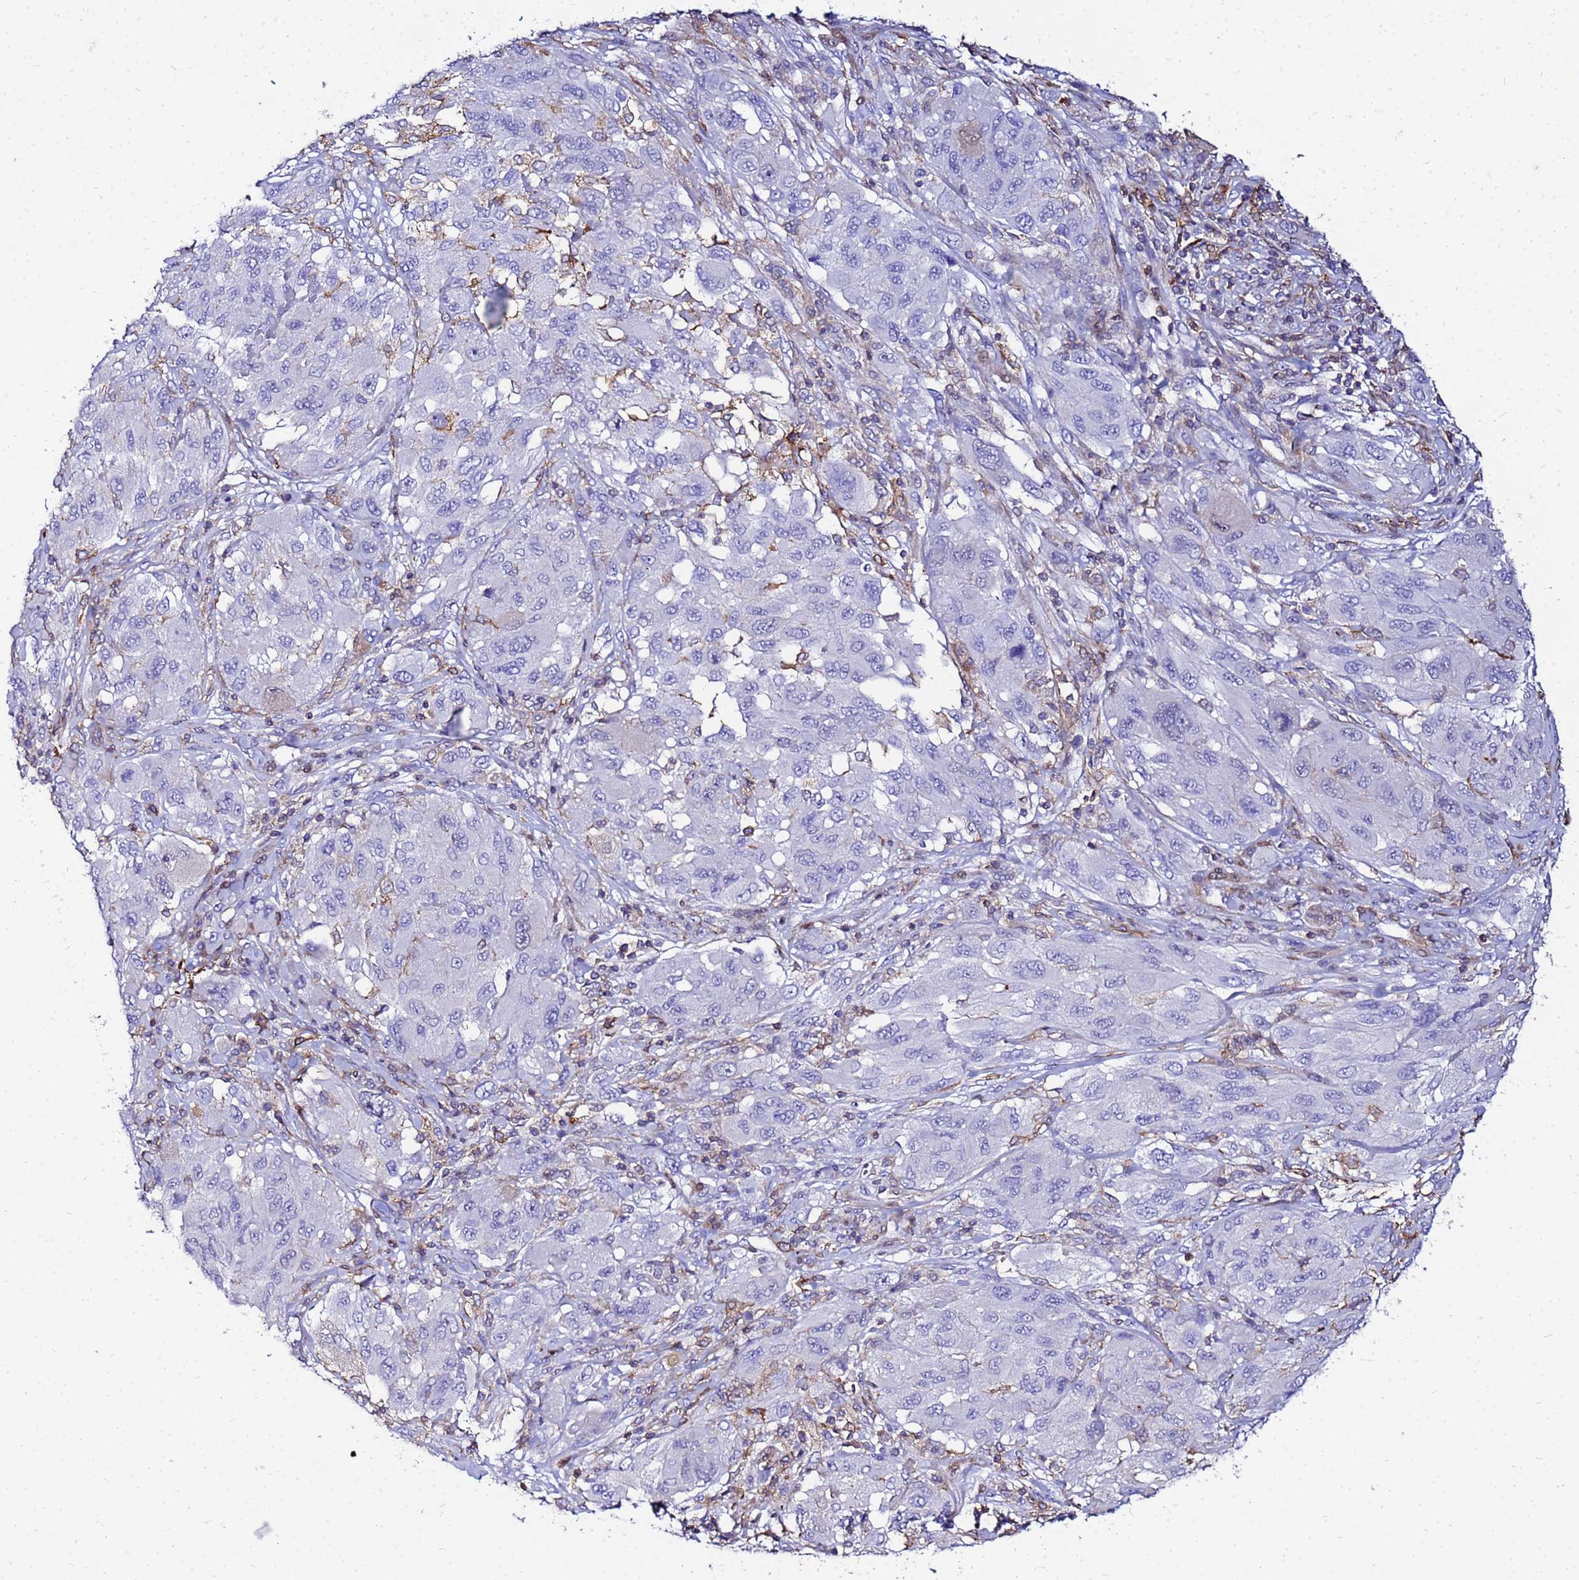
{"staining": {"intensity": "negative", "quantity": "none", "location": "none"}, "tissue": "melanoma", "cell_type": "Tumor cells", "image_type": "cancer", "snomed": [{"axis": "morphology", "description": "Malignant melanoma, NOS"}, {"axis": "topography", "description": "Skin"}], "caption": "Immunohistochemistry of malignant melanoma demonstrates no expression in tumor cells. (DAB (3,3'-diaminobenzidine) immunohistochemistry (IHC), high magnification).", "gene": "DBNDD2", "patient": {"sex": "female", "age": 91}}